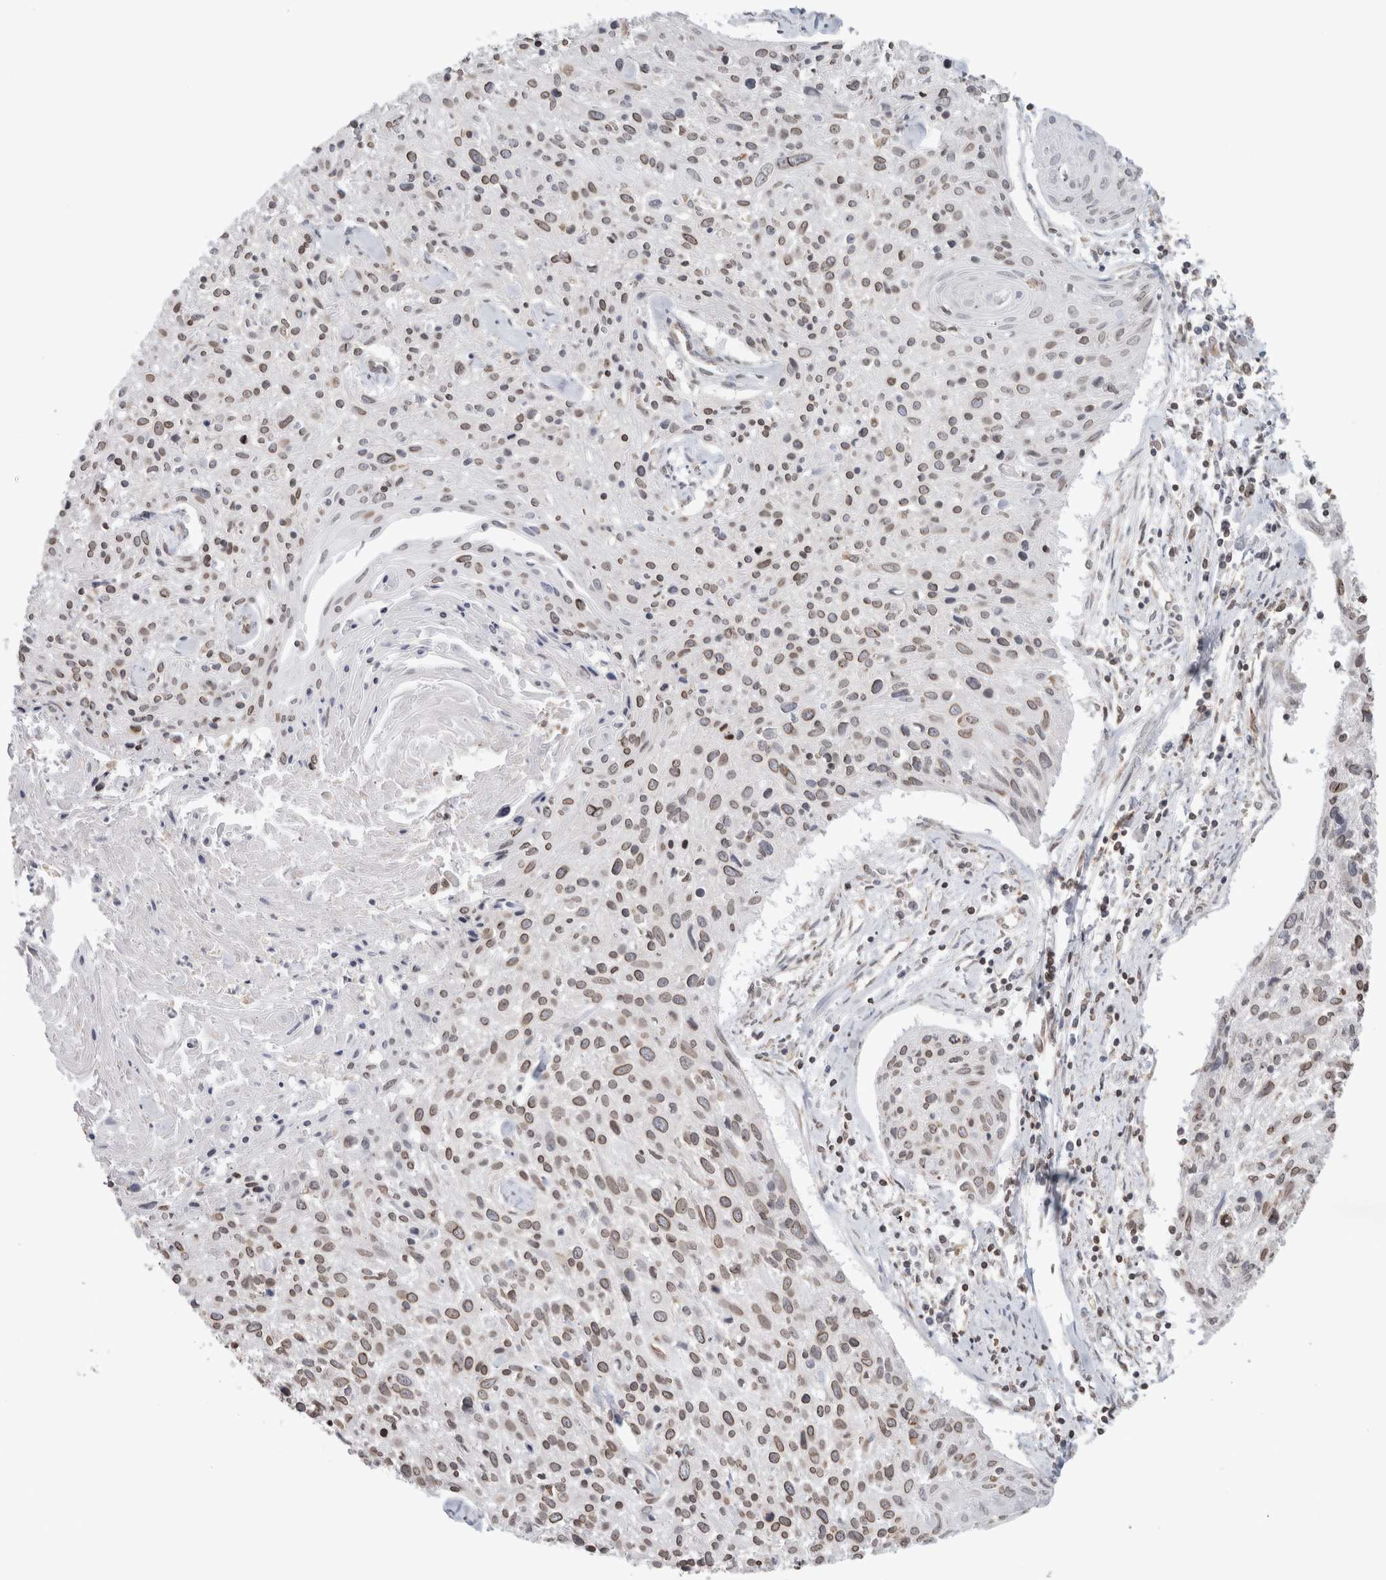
{"staining": {"intensity": "moderate", "quantity": ">75%", "location": "cytoplasmic/membranous,nuclear"}, "tissue": "cervical cancer", "cell_type": "Tumor cells", "image_type": "cancer", "snomed": [{"axis": "morphology", "description": "Squamous cell carcinoma, NOS"}, {"axis": "topography", "description": "Cervix"}], "caption": "Brown immunohistochemical staining in squamous cell carcinoma (cervical) exhibits moderate cytoplasmic/membranous and nuclear expression in about >75% of tumor cells. Nuclei are stained in blue.", "gene": "RBMX2", "patient": {"sex": "female", "age": 51}}